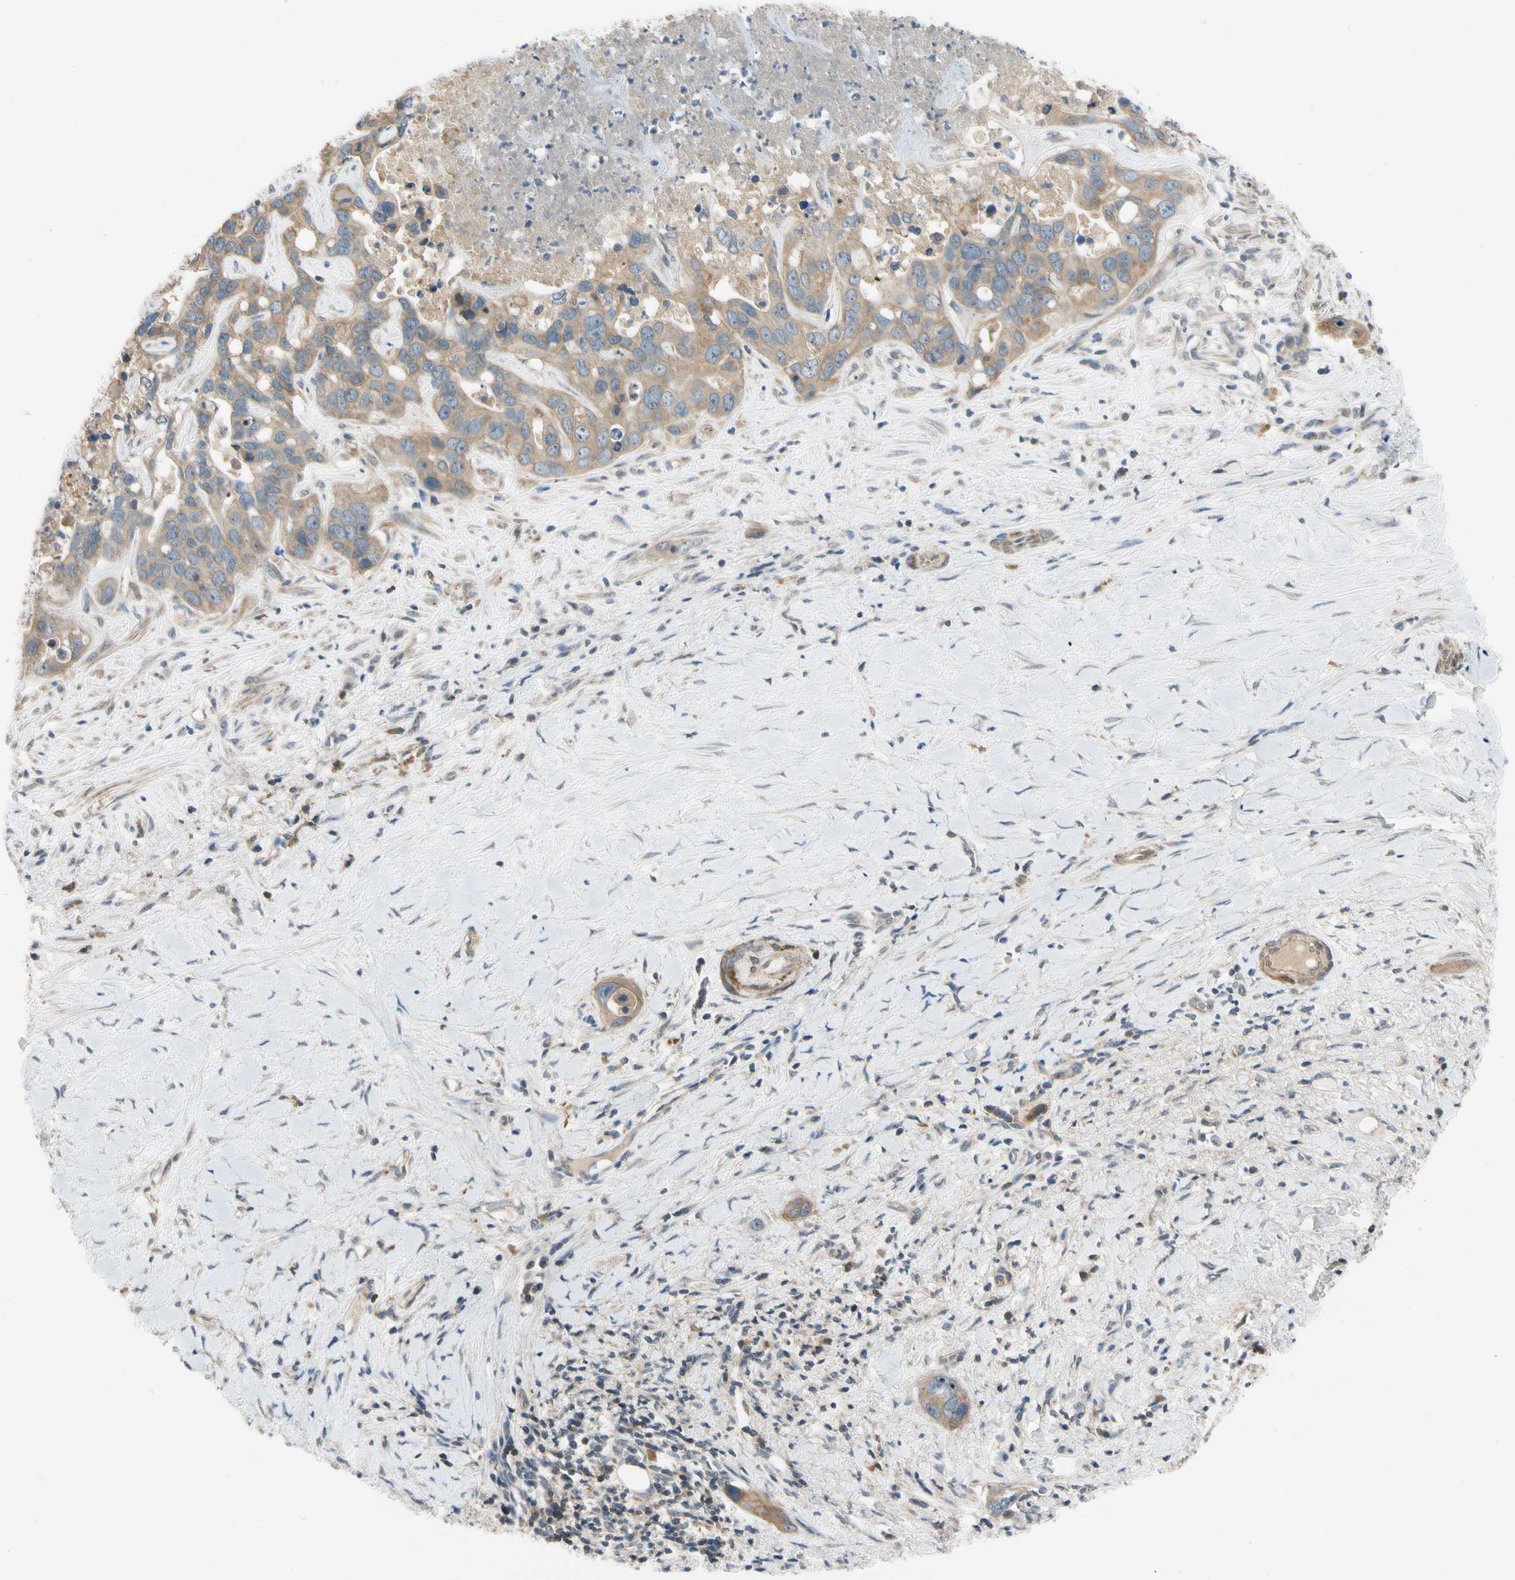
{"staining": {"intensity": "moderate", "quantity": ">75%", "location": "cytoplasmic/membranous"}, "tissue": "liver cancer", "cell_type": "Tumor cells", "image_type": "cancer", "snomed": [{"axis": "morphology", "description": "Cholangiocarcinoma"}, {"axis": "topography", "description": "Liver"}], "caption": "The histopathology image exhibits a brown stain indicating the presence of a protein in the cytoplasmic/membranous of tumor cells in cholangiocarcinoma (liver).", "gene": "MST1R", "patient": {"sex": "female", "age": 65}}